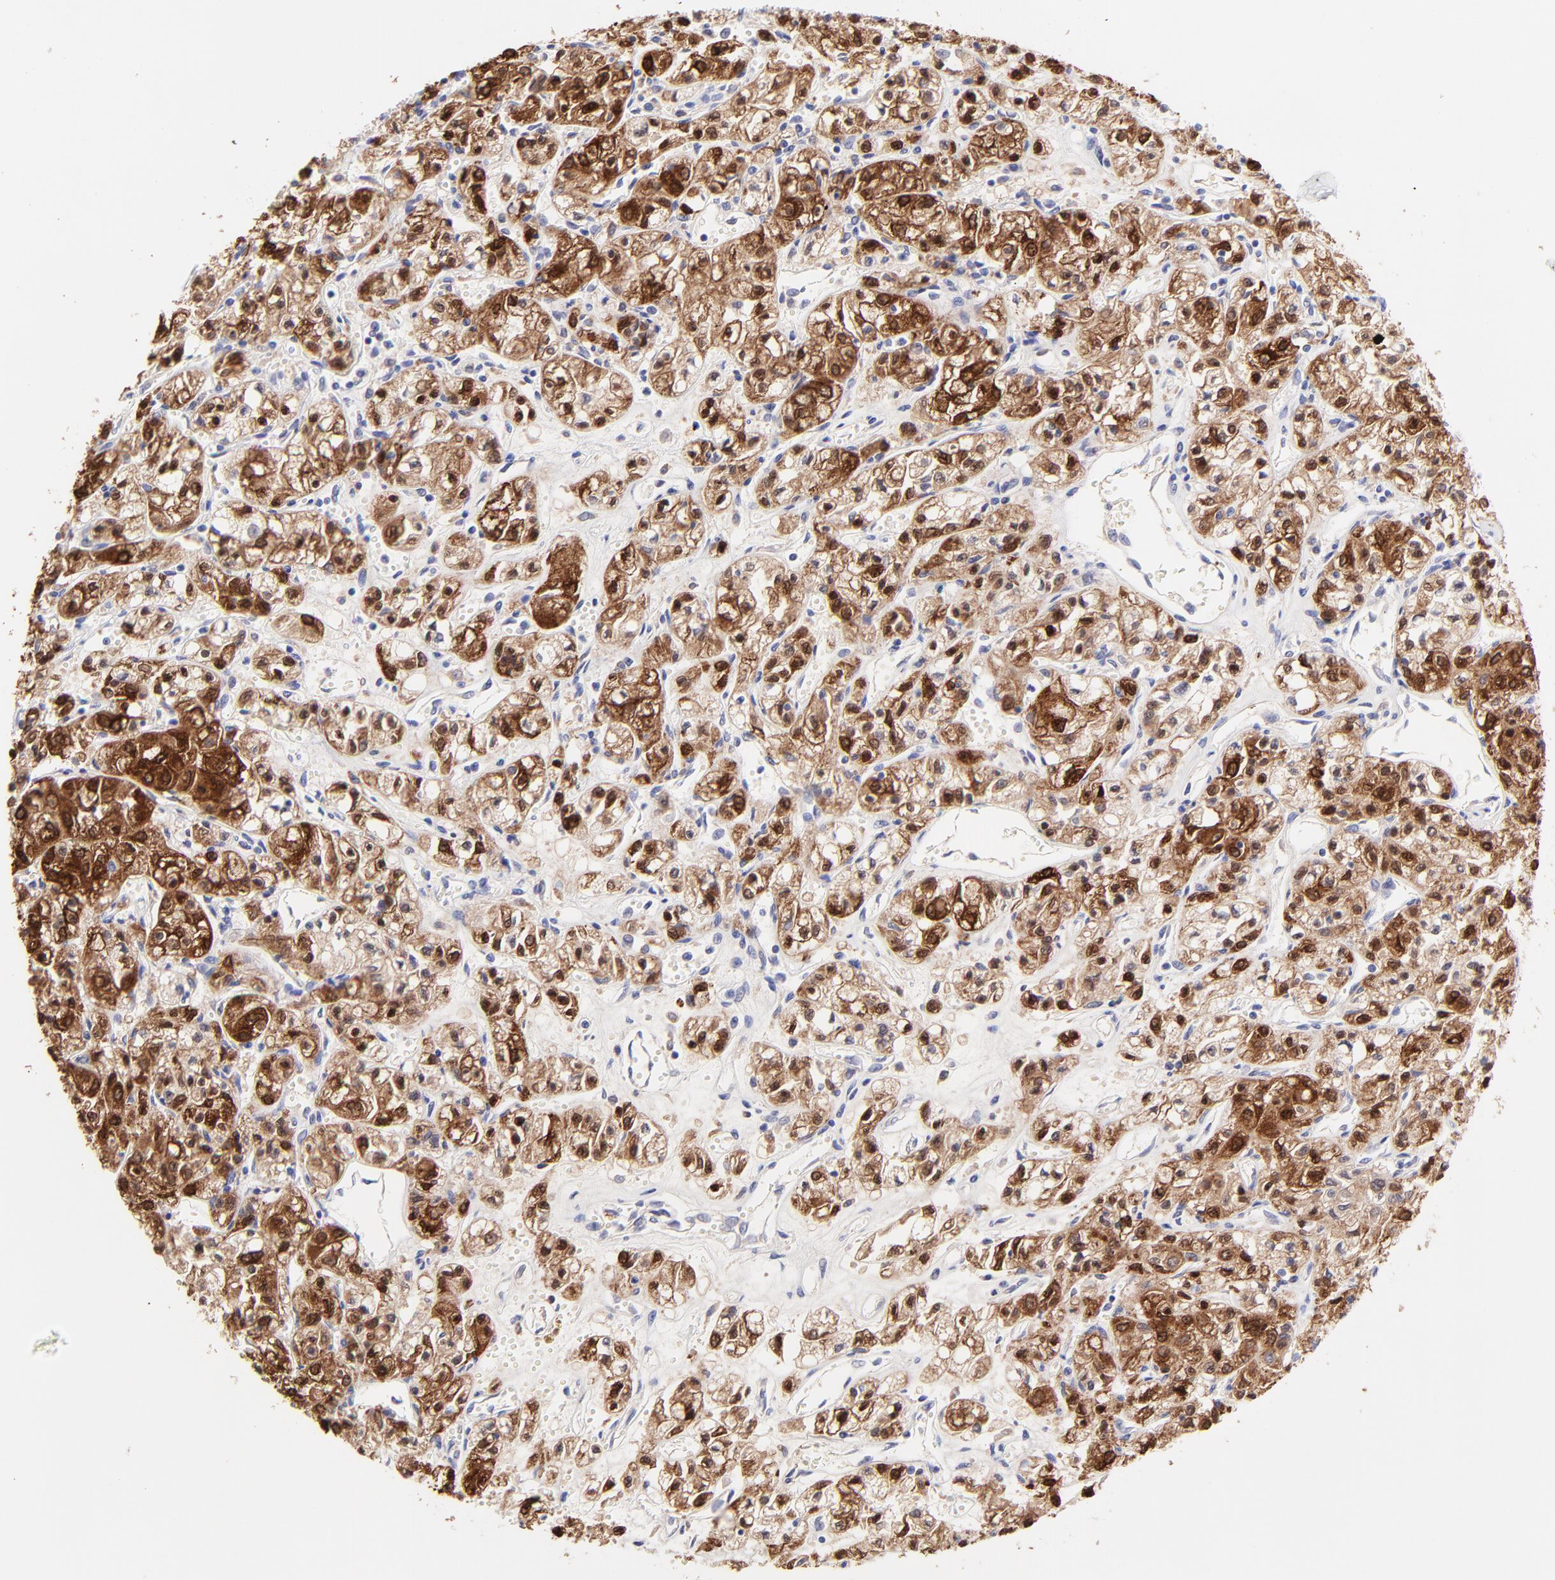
{"staining": {"intensity": "strong", "quantity": ">75%", "location": "cytoplasmic/membranous,nuclear"}, "tissue": "renal cancer", "cell_type": "Tumor cells", "image_type": "cancer", "snomed": [{"axis": "morphology", "description": "Adenocarcinoma, NOS"}, {"axis": "topography", "description": "Kidney"}], "caption": "Adenocarcinoma (renal) stained with immunohistochemistry (IHC) reveals strong cytoplasmic/membranous and nuclear positivity in about >75% of tumor cells.", "gene": "HYAL1", "patient": {"sex": "male", "age": 78}}